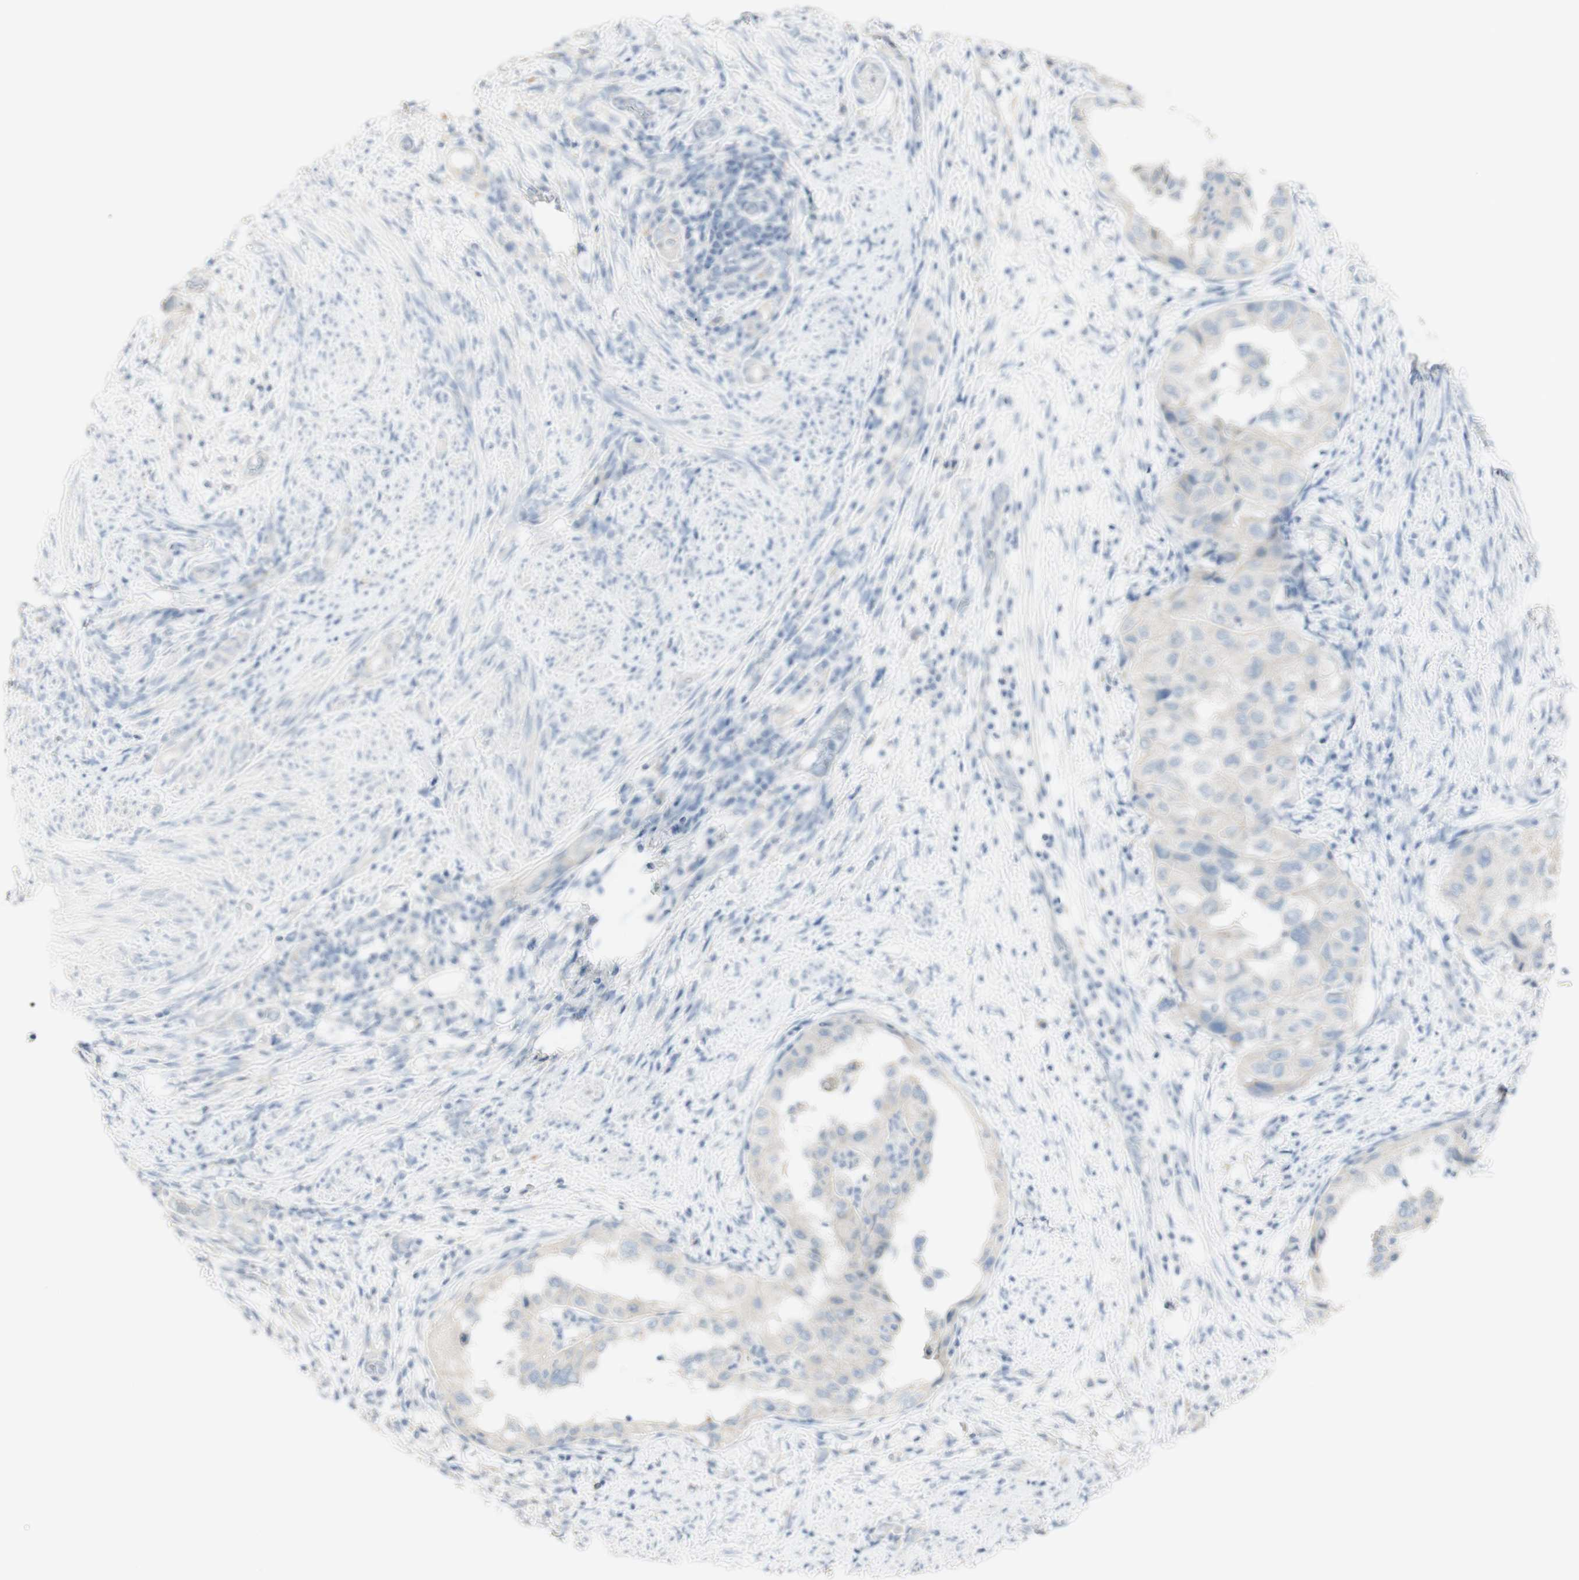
{"staining": {"intensity": "negative", "quantity": "none", "location": "none"}, "tissue": "endometrial cancer", "cell_type": "Tumor cells", "image_type": "cancer", "snomed": [{"axis": "morphology", "description": "Adenocarcinoma, NOS"}, {"axis": "topography", "description": "Endometrium"}], "caption": "DAB immunohistochemical staining of endometrial adenocarcinoma exhibits no significant staining in tumor cells.", "gene": "ART3", "patient": {"sex": "female", "age": 85}}